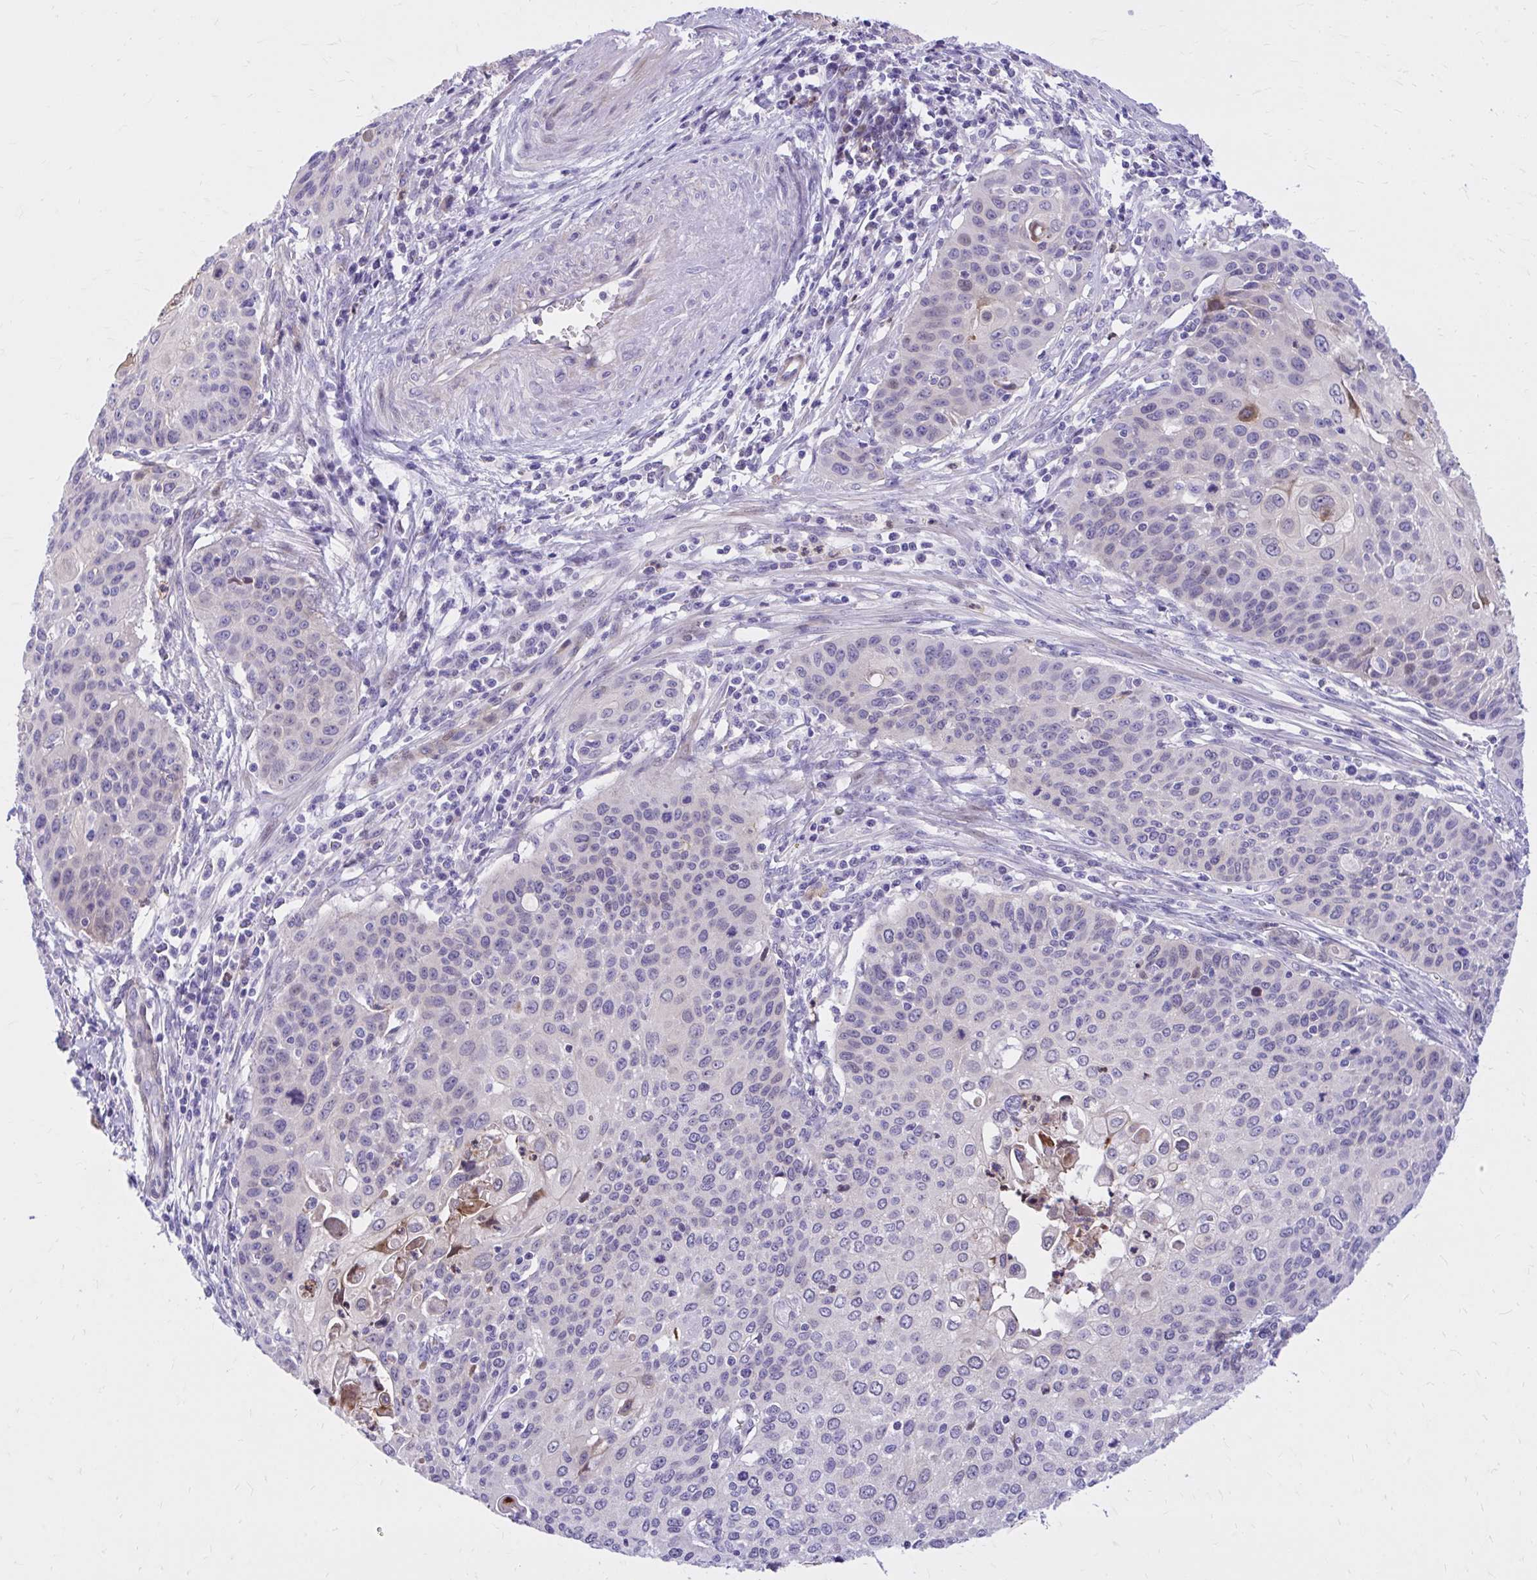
{"staining": {"intensity": "weak", "quantity": "<25%", "location": "cytoplasmic/membranous,nuclear"}, "tissue": "cervical cancer", "cell_type": "Tumor cells", "image_type": "cancer", "snomed": [{"axis": "morphology", "description": "Squamous cell carcinoma, NOS"}, {"axis": "topography", "description": "Cervix"}], "caption": "The photomicrograph exhibits no staining of tumor cells in cervical cancer (squamous cell carcinoma).", "gene": "ADAMTSL1", "patient": {"sex": "female", "age": 65}}